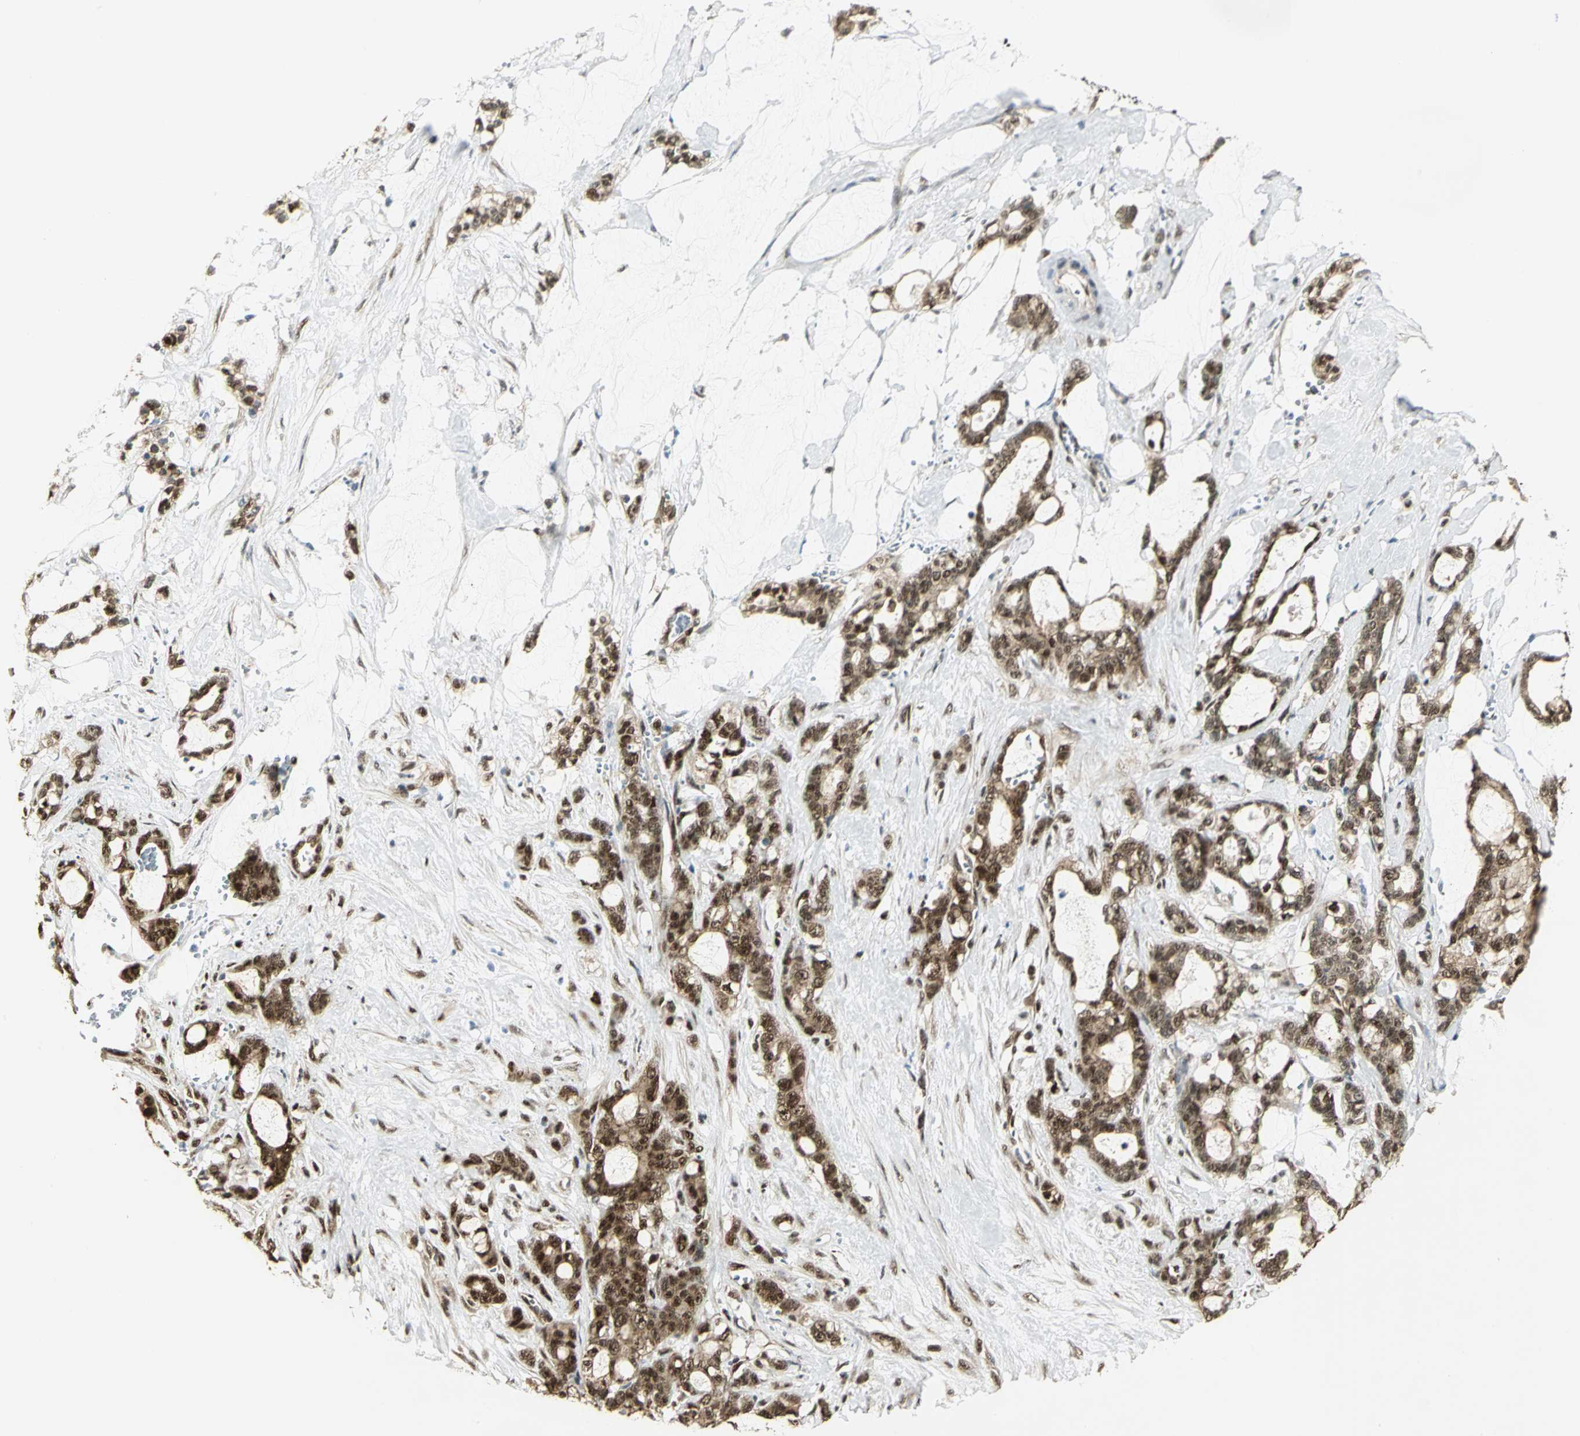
{"staining": {"intensity": "moderate", "quantity": ">75%", "location": "cytoplasmic/membranous,nuclear"}, "tissue": "pancreatic cancer", "cell_type": "Tumor cells", "image_type": "cancer", "snomed": [{"axis": "morphology", "description": "Adenocarcinoma, NOS"}, {"axis": "topography", "description": "Pancreas"}], "caption": "Immunohistochemistry image of neoplastic tissue: pancreatic cancer stained using IHC demonstrates medium levels of moderate protein expression localized specifically in the cytoplasmic/membranous and nuclear of tumor cells, appearing as a cytoplasmic/membranous and nuclear brown color.", "gene": "DDX5", "patient": {"sex": "female", "age": 73}}